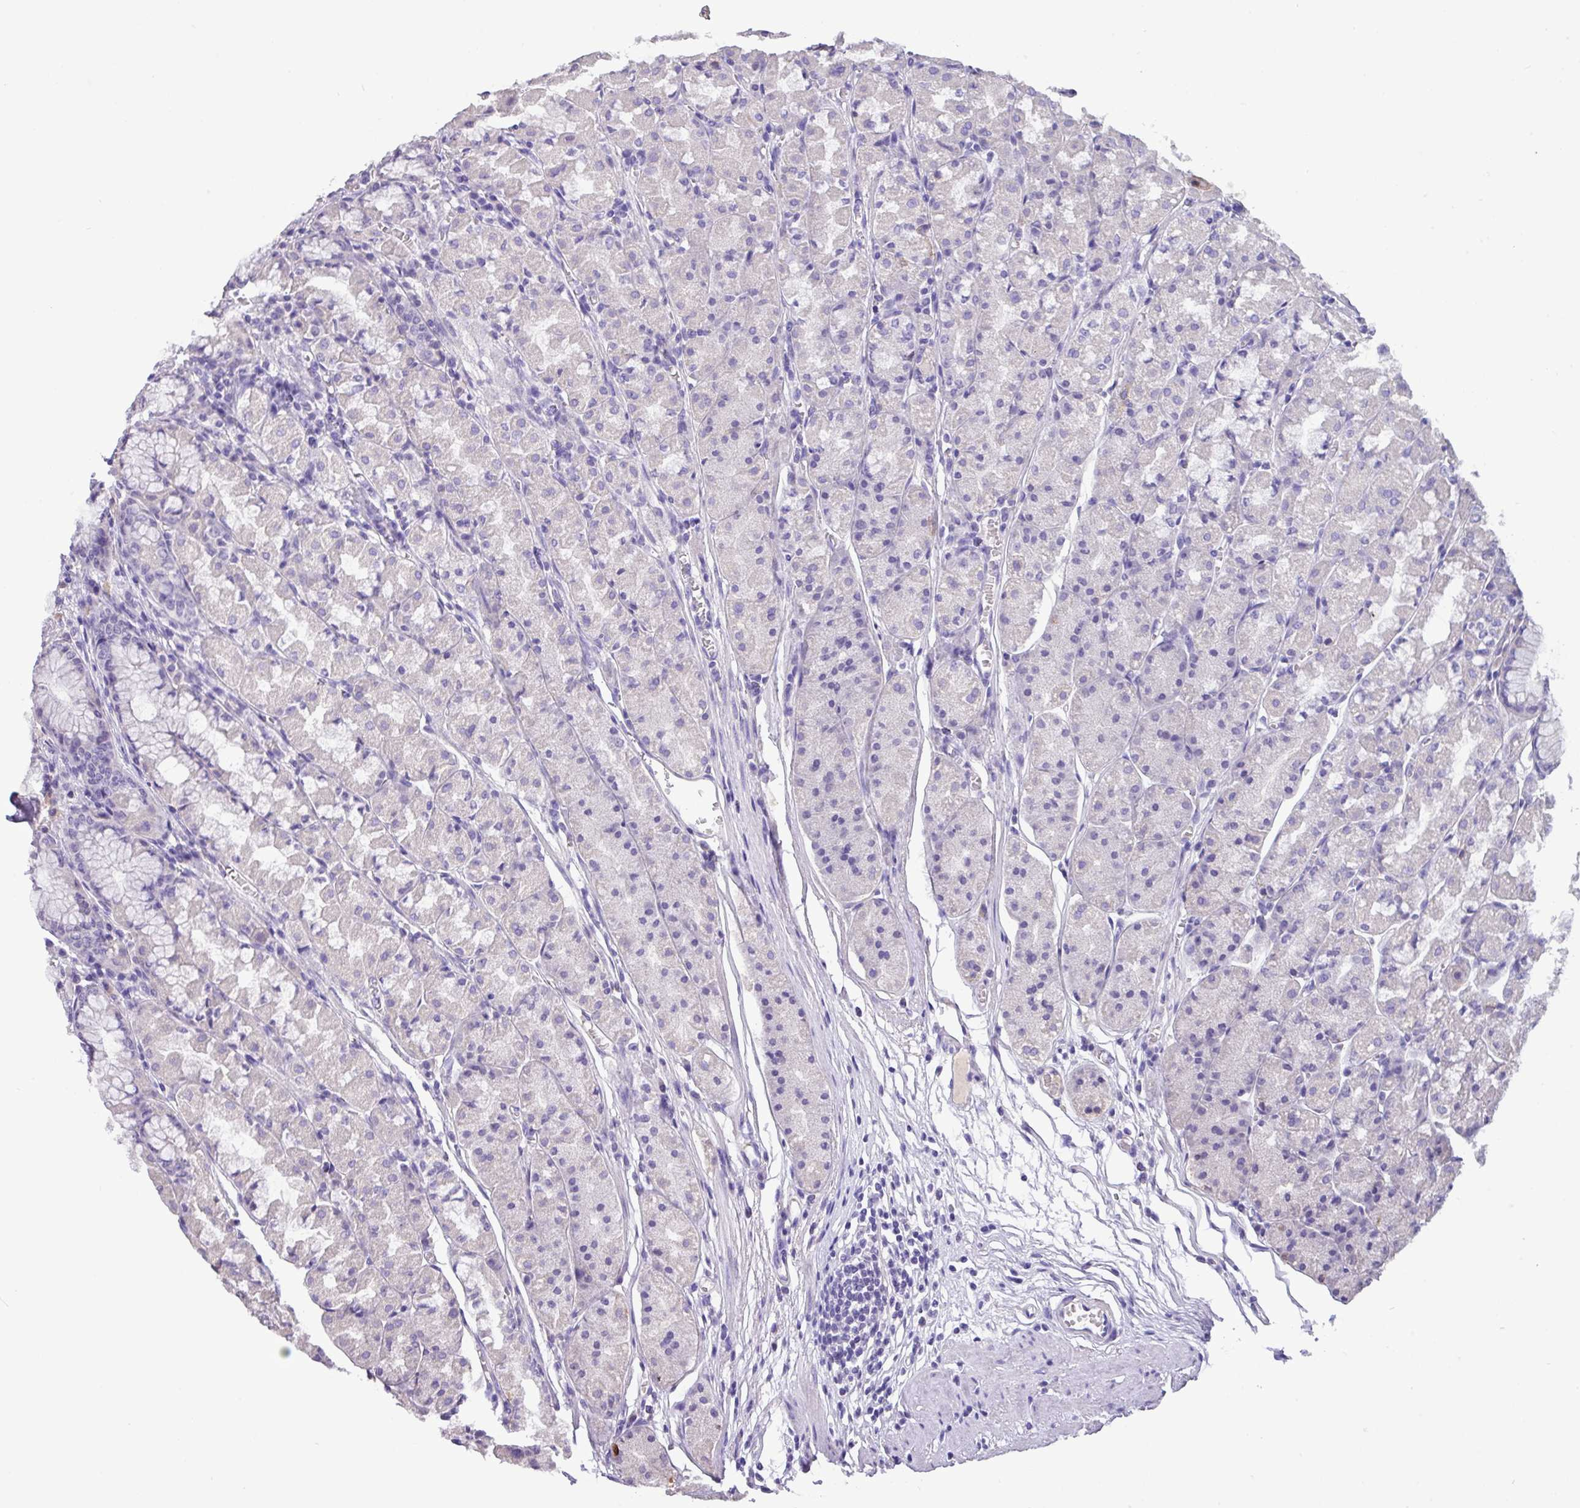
{"staining": {"intensity": "negative", "quantity": "none", "location": "none"}, "tissue": "stomach", "cell_type": "Glandular cells", "image_type": "normal", "snomed": [{"axis": "morphology", "description": "Normal tissue, NOS"}, {"axis": "topography", "description": "Stomach"}], "caption": "The photomicrograph displays no staining of glandular cells in normal stomach.", "gene": "EPCAM", "patient": {"sex": "male", "age": 55}}